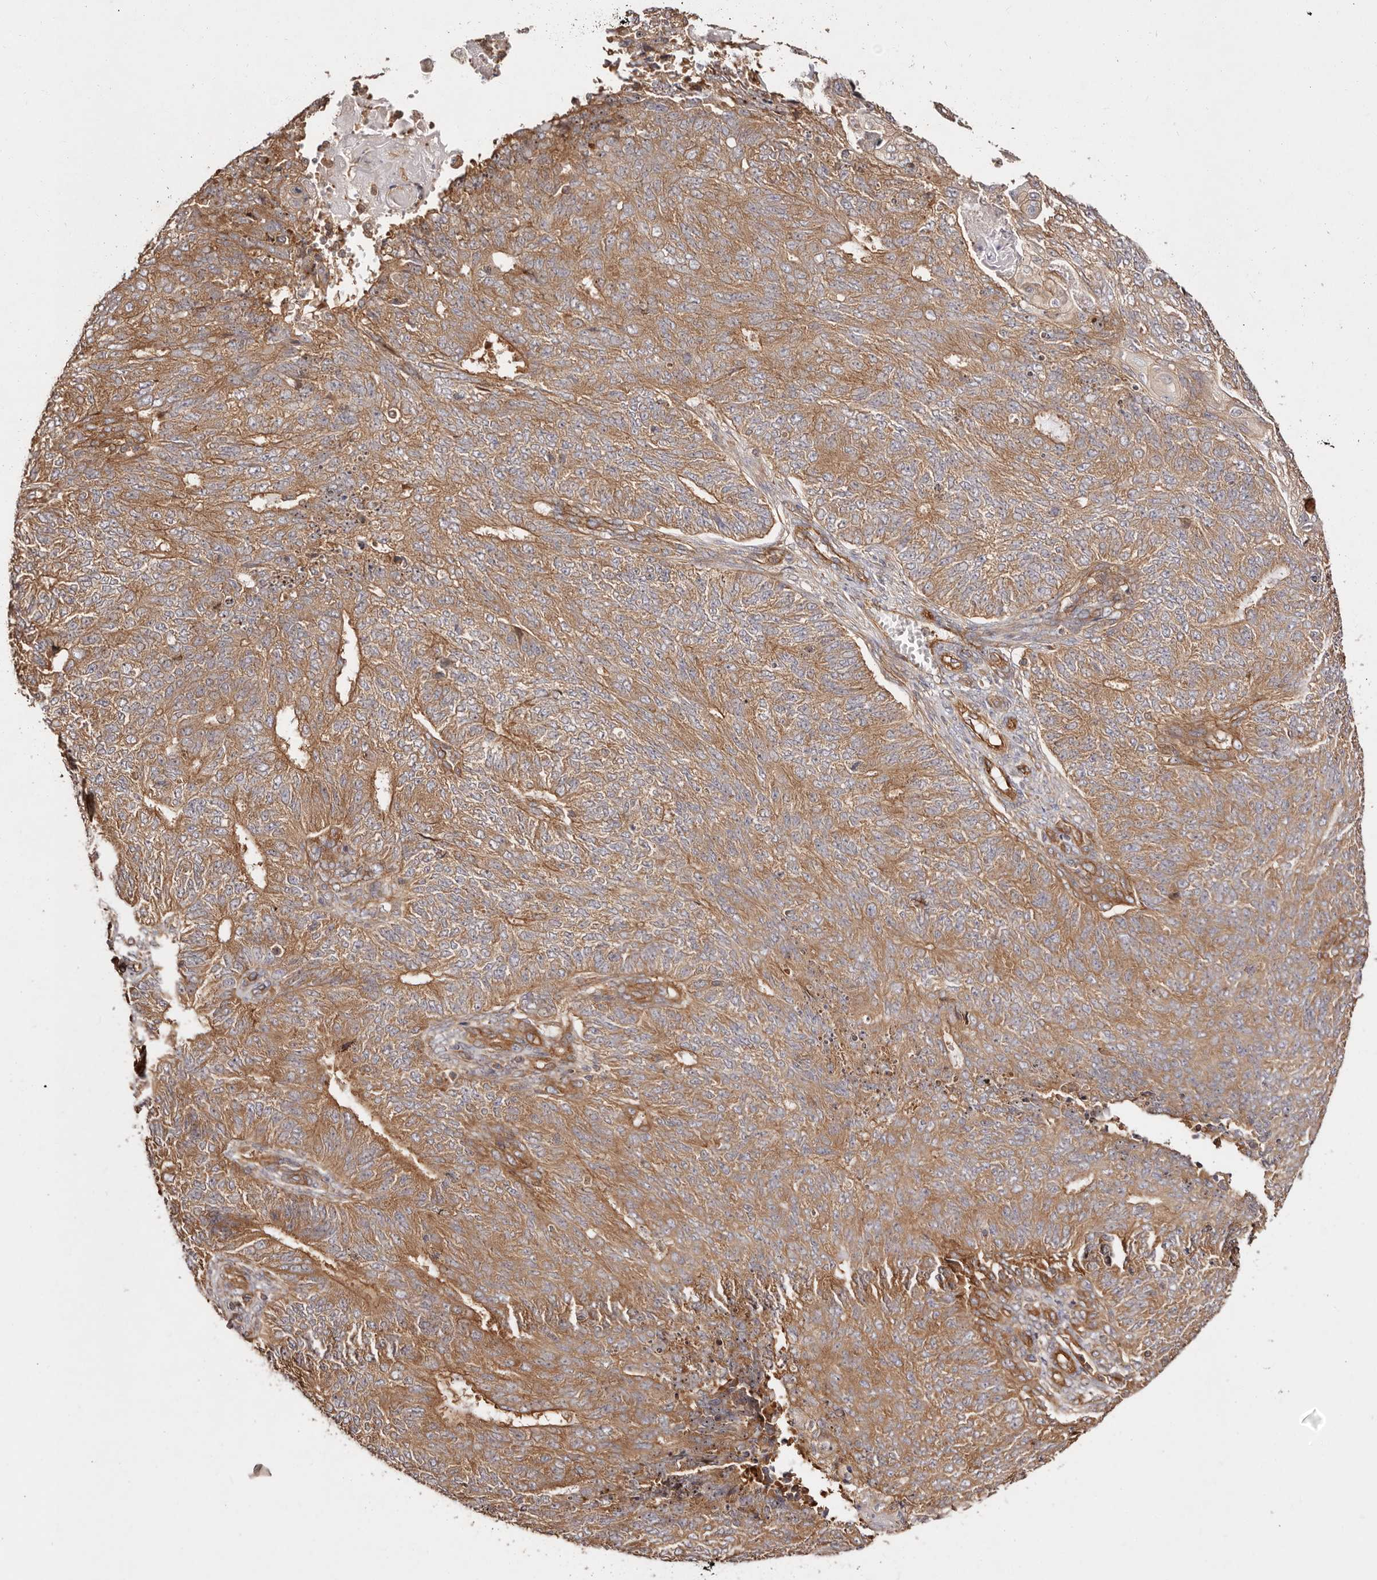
{"staining": {"intensity": "moderate", "quantity": ">75%", "location": "cytoplasmic/membranous"}, "tissue": "endometrial cancer", "cell_type": "Tumor cells", "image_type": "cancer", "snomed": [{"axis": "morphology", "description": "Adenocarcinoma, NOS"}, {"axis": "topography", "description": "Endometrium"}], "caption": "An immunohistochemistry (IHC) micrograph of tumor tissue is shown. Protein staining in brown highlights moderate cytoplasmic/membranous positivity in endometrial adenocarcinoma within tumor cells. (Brightfield microscopy of DAB IHC at high magnification).", "gene": "RPS6", "patient": {"sex": "female", "age": 32}}